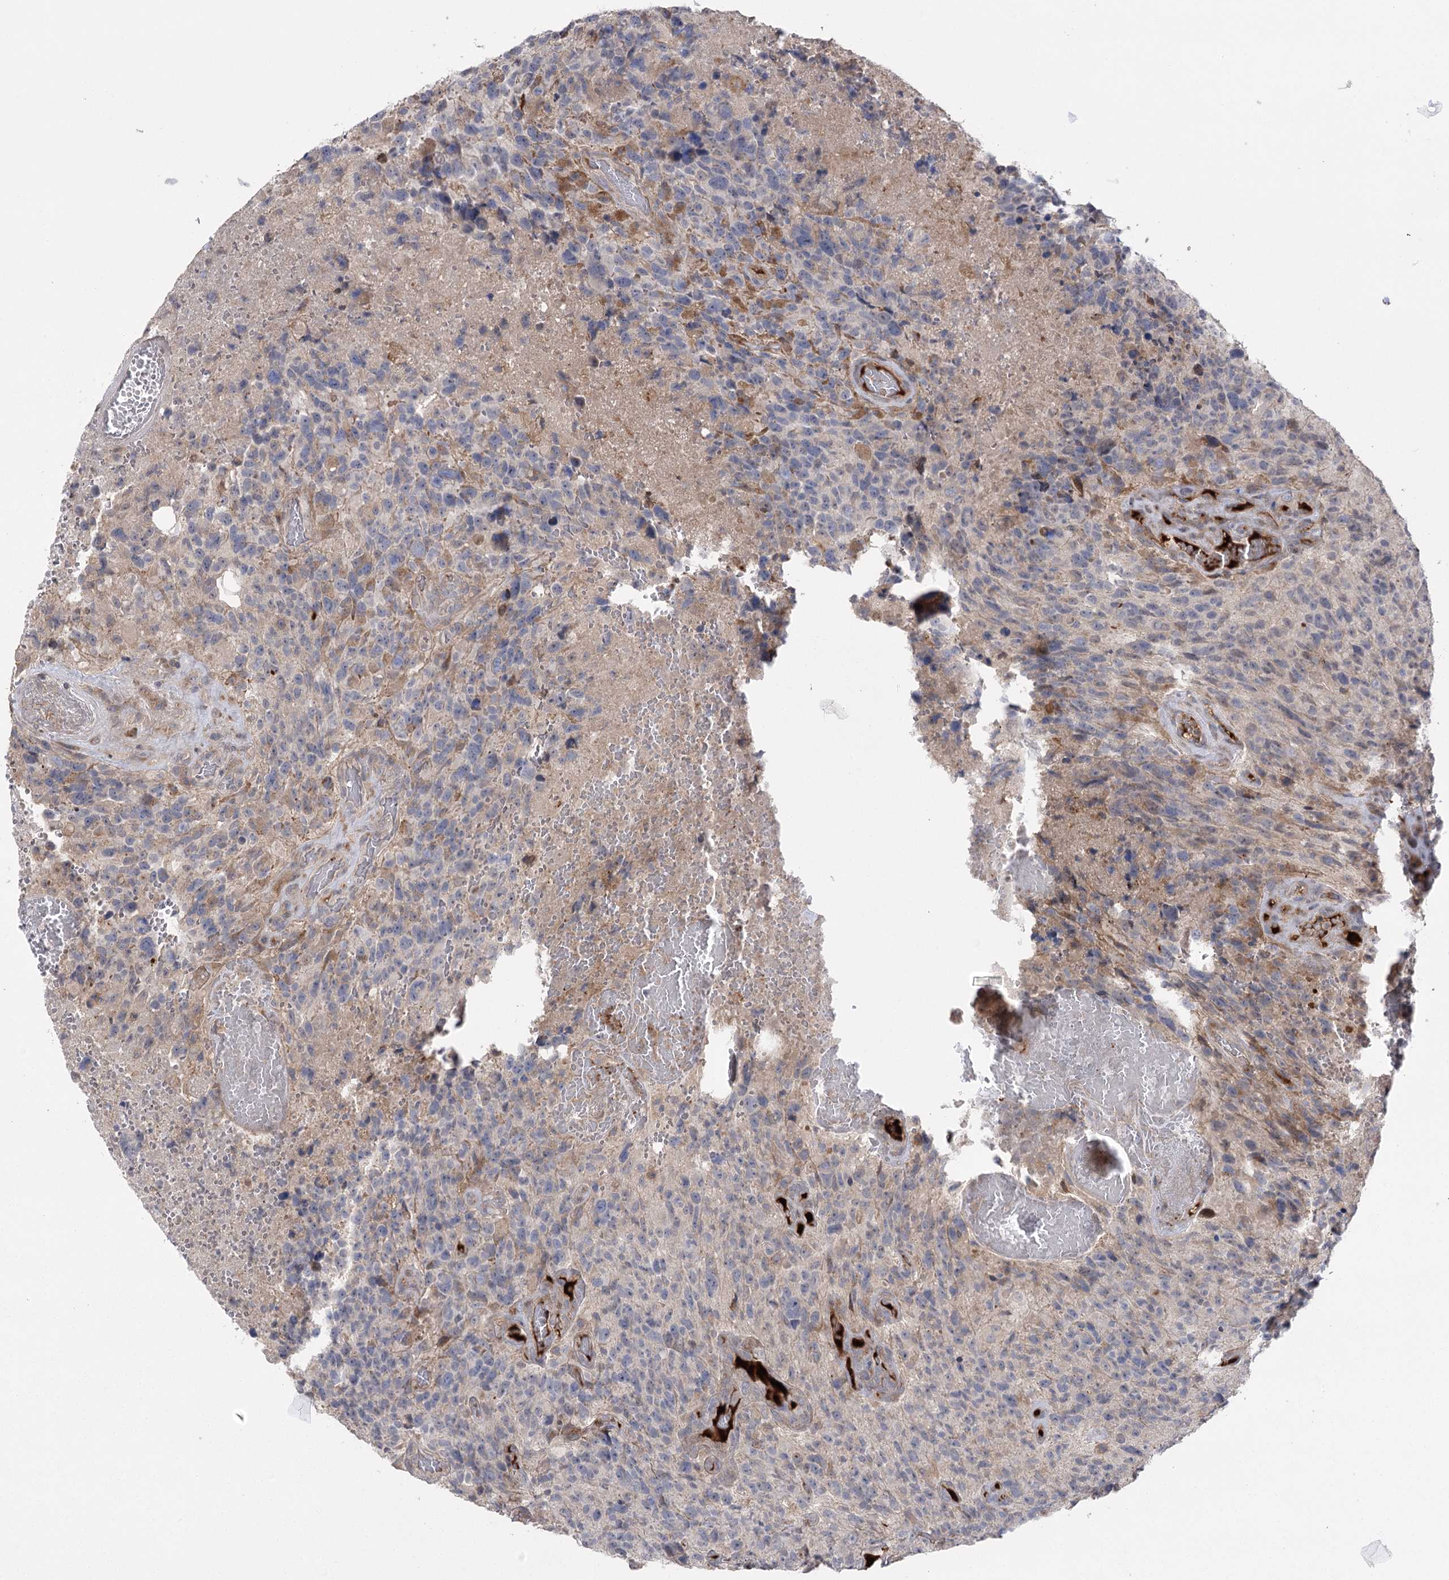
{"staining": {"intensity": "negative", "quantity": "none", "location": "none"}, "tissue": "glioma", "cell_type": "Tumor cells", "image_type": "cancer", "snomed": [{"axis": "morphology", "description": "Glioma, malignant, High grade"}, {"axis": "topography", "description": "Brain"}], "caption": "The immunohistochemistry (IHC) image has no significant positivity in tumor cells of glioma tissue.", "gene": "KCNN2", "patient": {"sex": "male", "age": 69}}